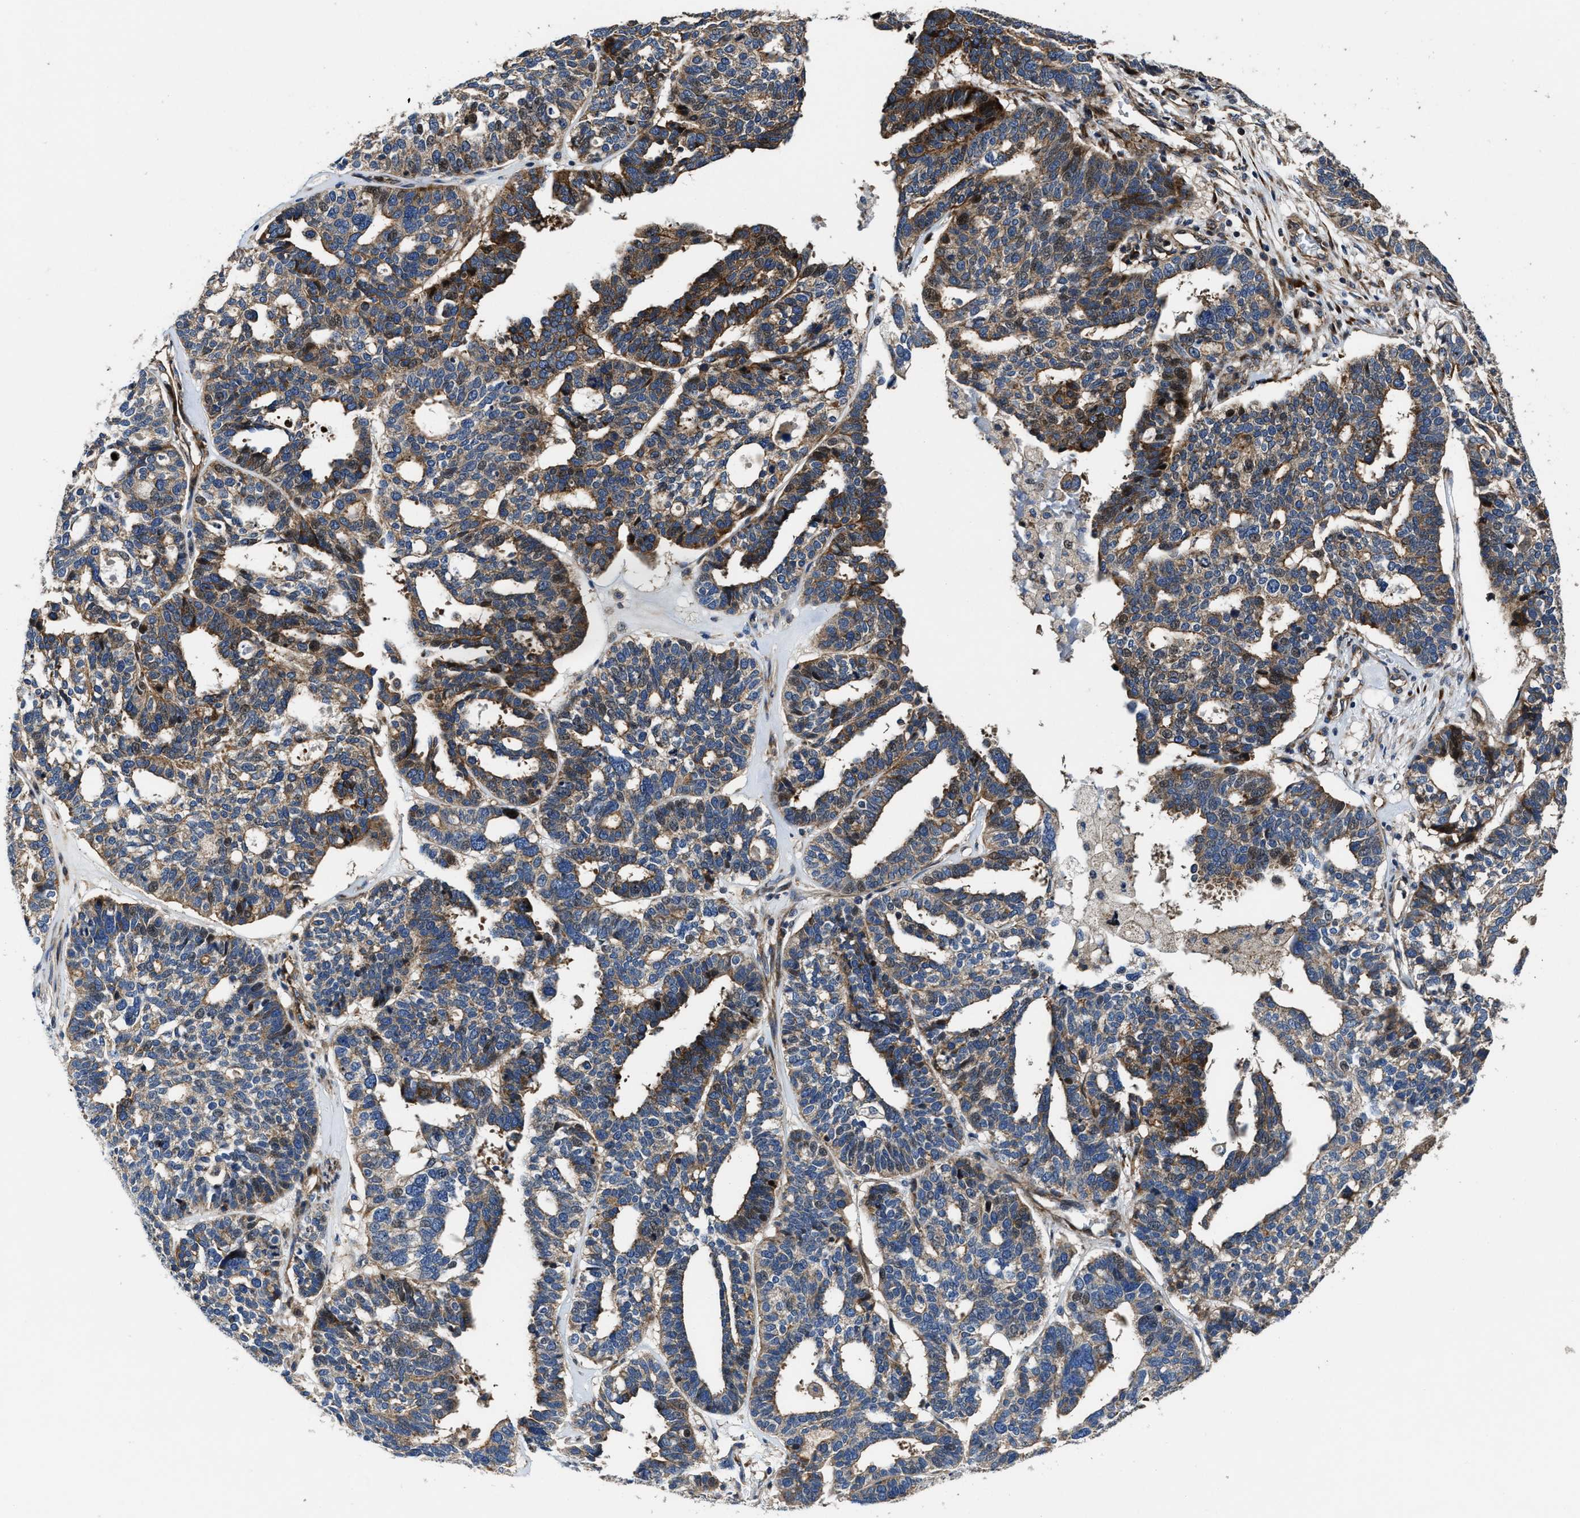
{"staining": {"intensity": "moderate", "quantity": ">75%", "location": "cytoplasmic/membranous"}, "tissue": "ovarian cancer", "cell_type": "Tumor cells", "image_type": "cancer", "snomed": [{"axis": "morphology", "description": "Cystadenocarcinoma, serous, NOS"}, {"axis": "topography", "description": "Ovary"}], "caption": "Immunohistochemical staining of human ovarian cancer (serous cystadenocarcinoma) reveals moderate cytoplasmic/membranous protein positivity in about >75% of tumor cells.", "gene": "PTAR1", "patient": {"sex": "female", "age": 59}}